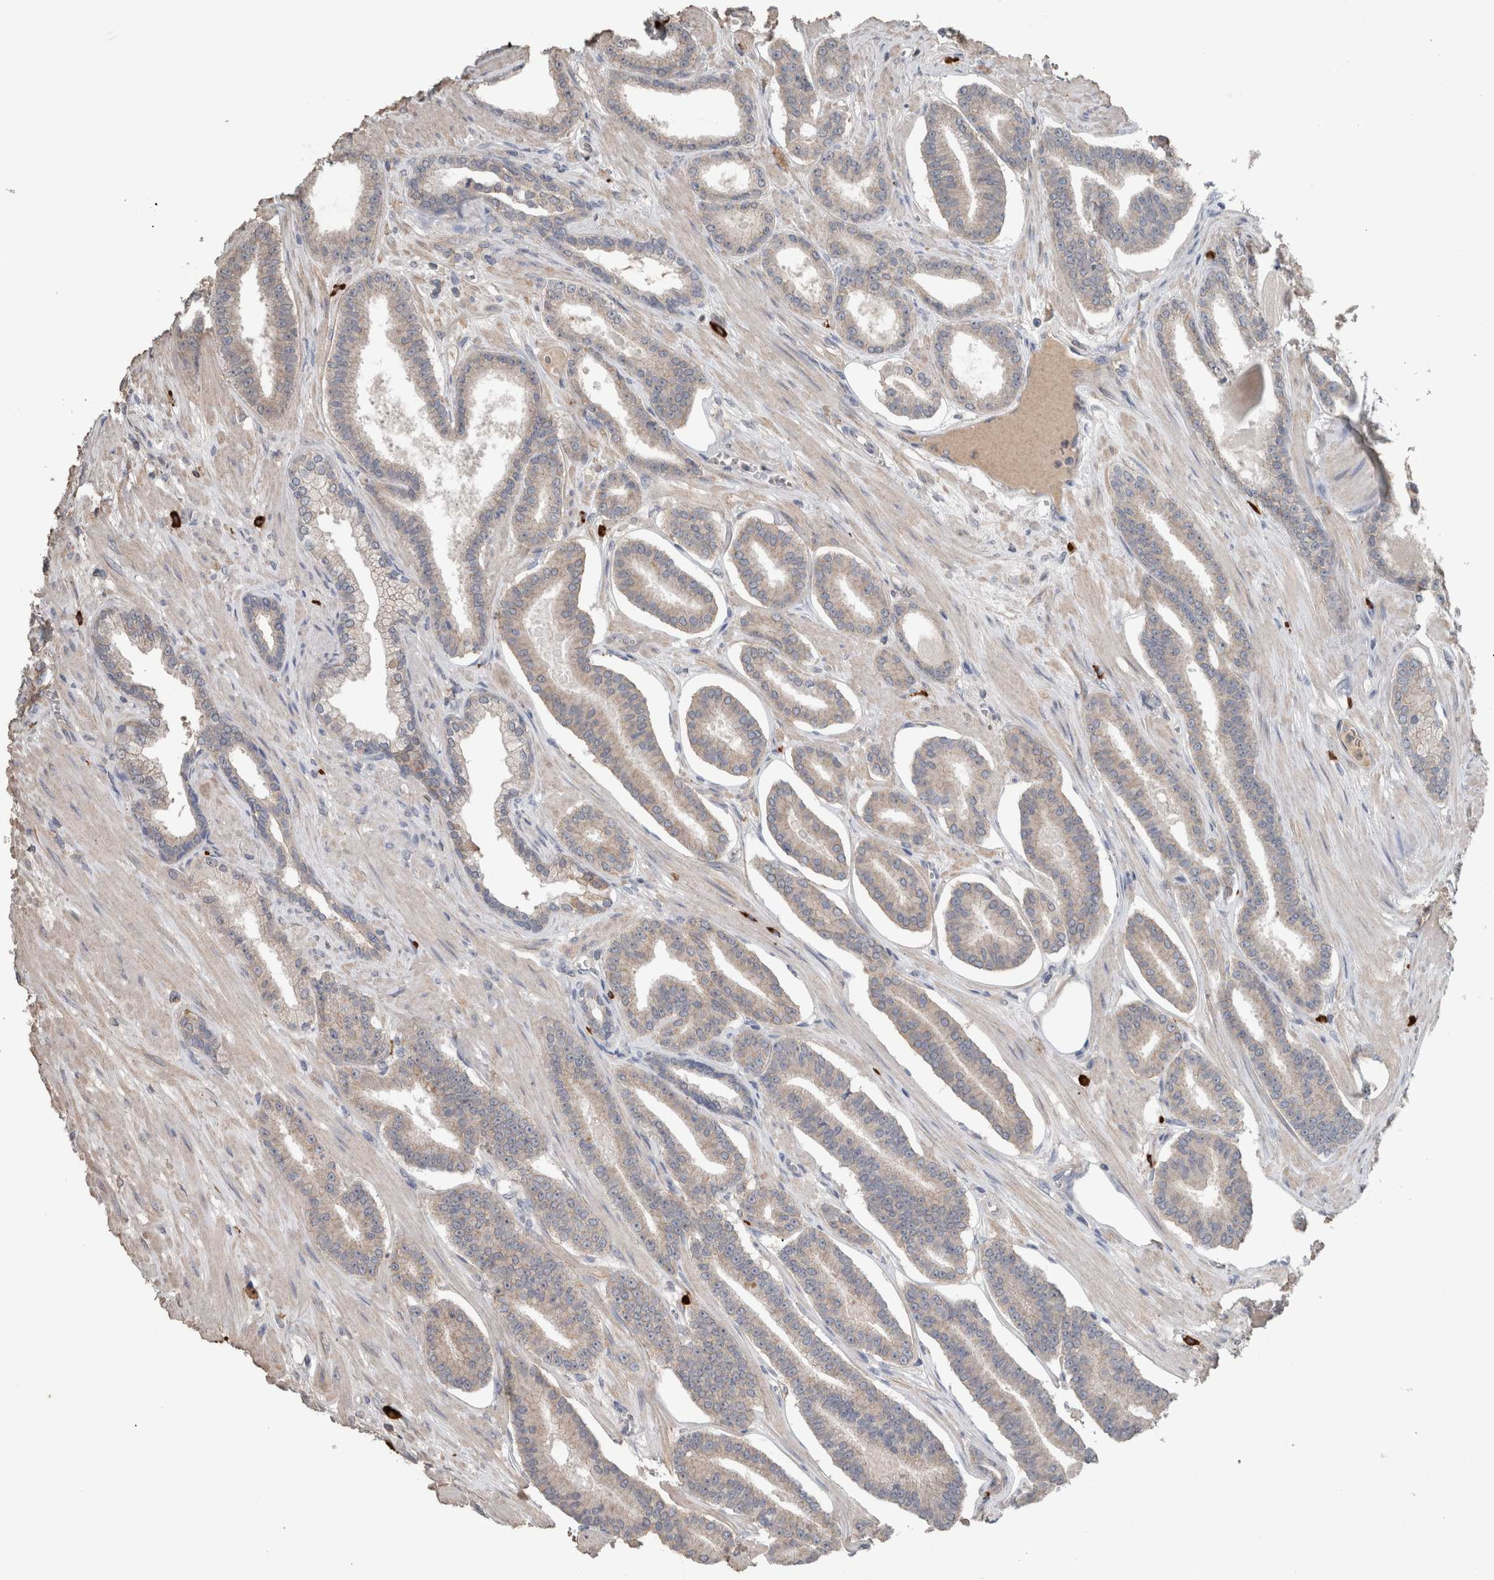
{"staining": {"intensity": "weak", "quantity": "25%-75%", "location": "cytoplasmic/membranous"}, "tissue": "prostate cancer", "cell_type": "Tumor cells", "image_type": "cancer", "snomed": [{"axis": "morphology", "description": "Adenocarcinoma, Low grade"}, {"axis": "topography", "description": "Prostate"}], "caption": "Weak cytoplasmic/membranous positivity is identified in about 25%-75% of tumor cells in prostate cancer (low-grade adenocarcinoma).", "gene": "CRNN", "patient": {"sex": "male", "age": 70}}